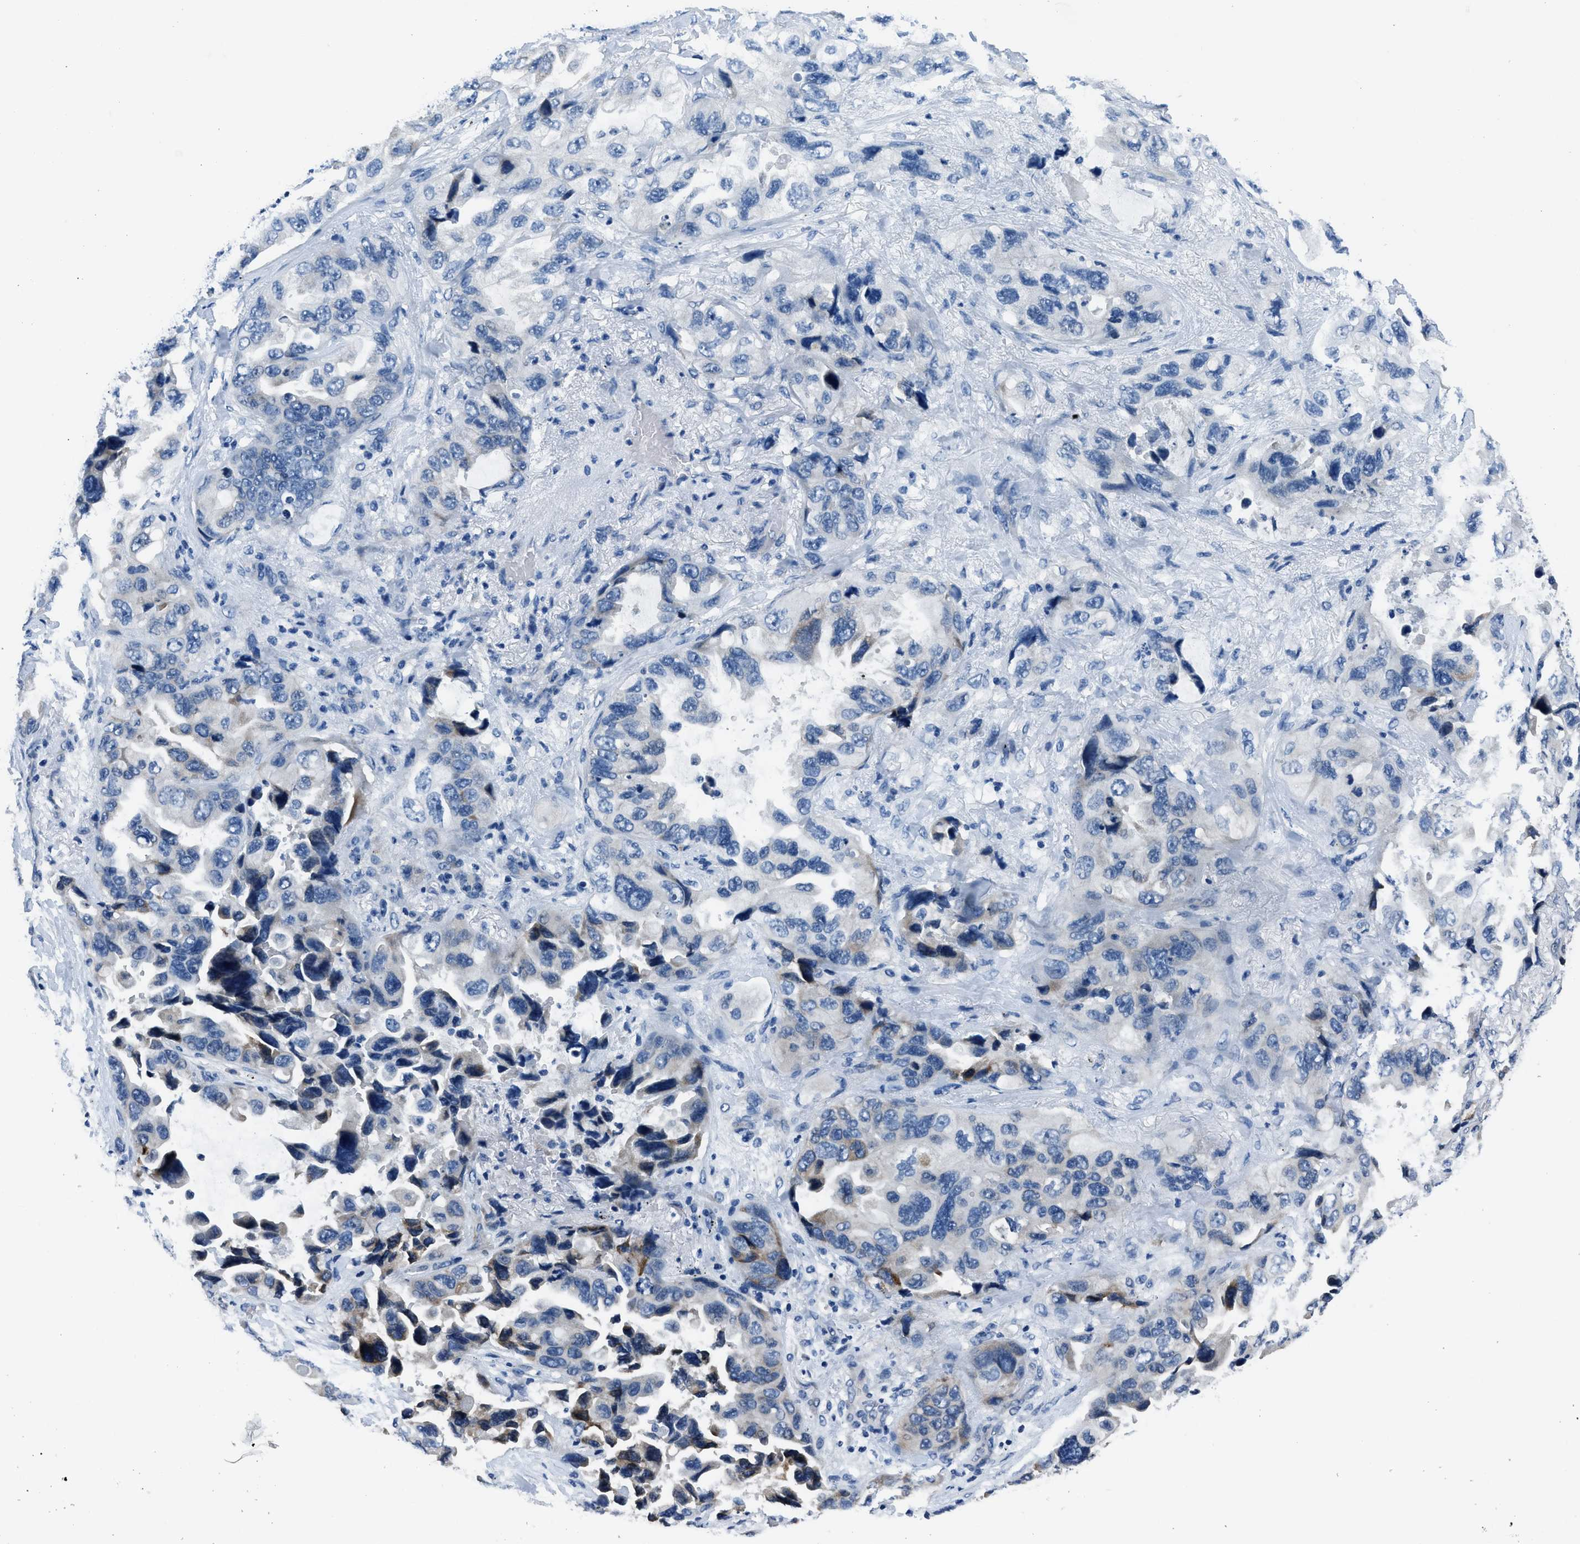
{"staining": {"intensity": "weak", "quantity": "<25%", "location": "cytoplasmic/membranous"}, "tissue": "lung cancer", "cell_type": "Tumor cells", "image_type": "cancer", "snomed": [{"axis": "morphology", "description": "Squamous cell carcinoma, NOS"}, {"axis": "topography", "description": "Lung"}], "caption": "There is no significant staining in tumor cells of lung cancer (squamous cell carcinoma). (Stains: DAB immunohistochemistry (IHC) with hematoxylin counter stain, Microscopy: brightfield microscopy at high magnification).", "gene": "GJA3", "patient": {"sex": "female", "age": 73}}